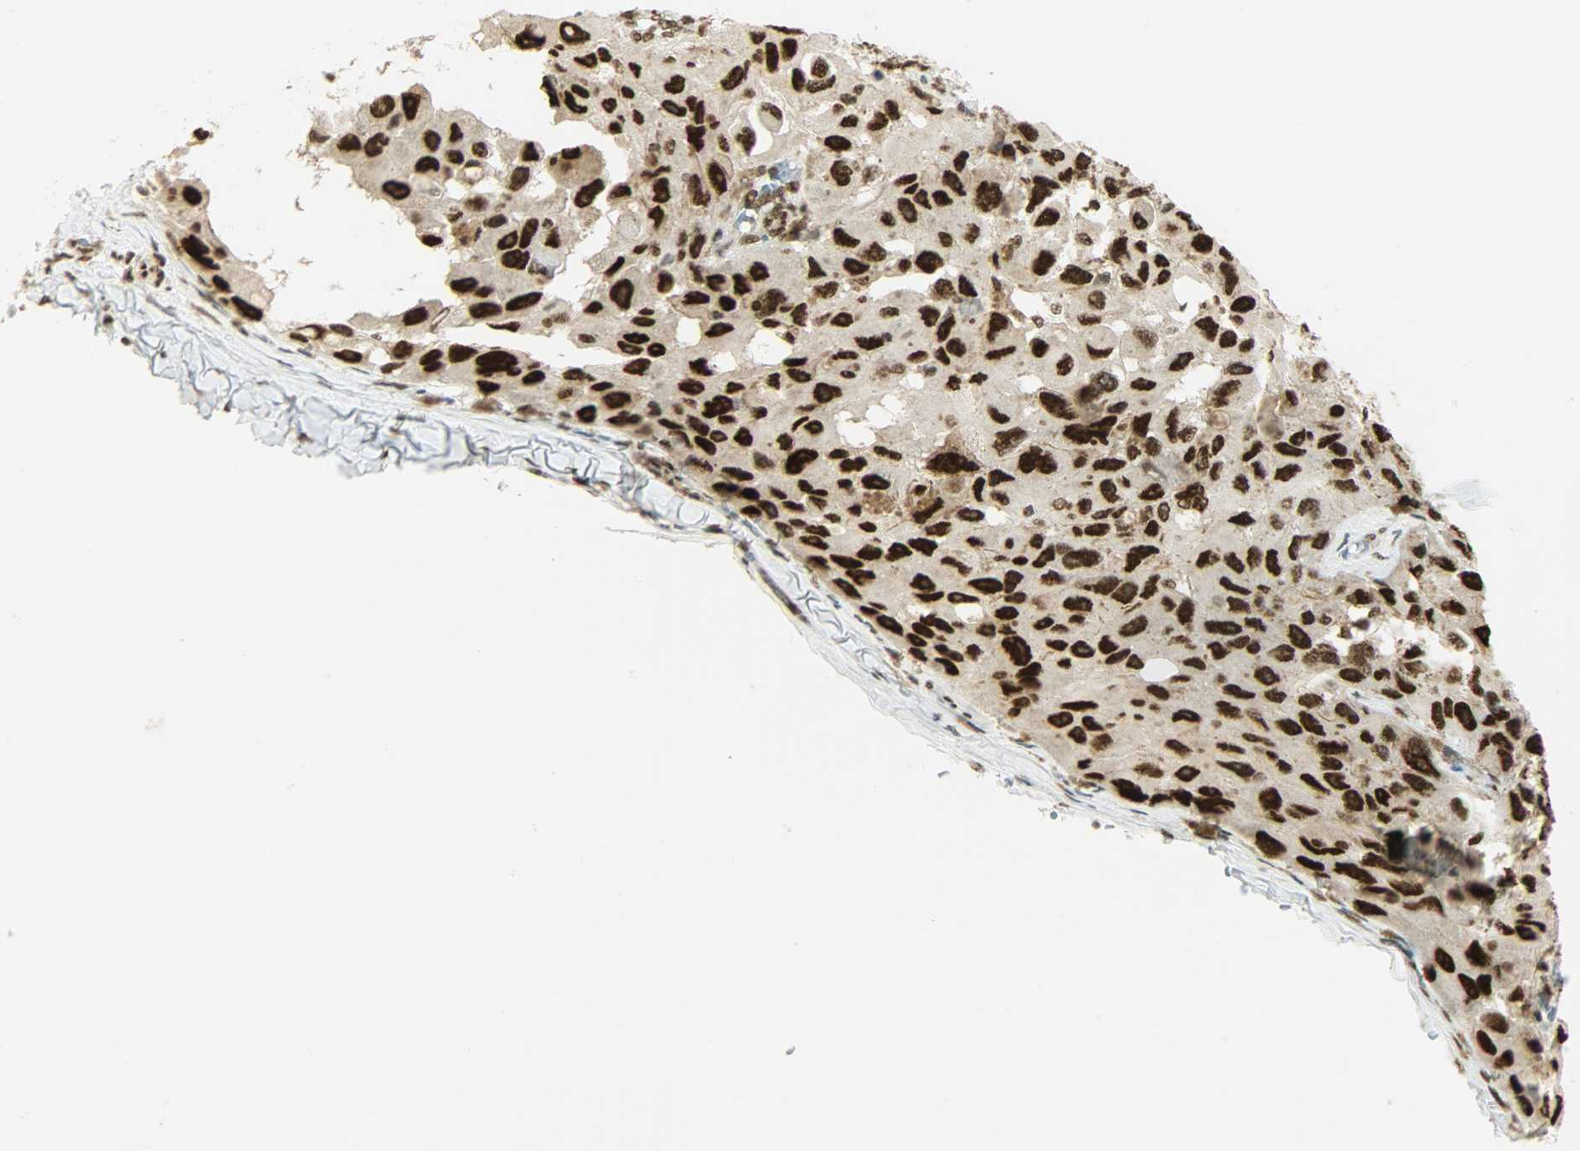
{"staining": {"intensity": "strong", "quantity": ">75%", "location": "nuclear"}, "tissue": "melanoma", "cell_type": "Tumor cells", "image_type": "cancer", "snomed": [{"axis": "morphology", "description": "Malignant melanoma, NOS"}, {"axis": "topography", "description": "Skin"}], "caption": "Protein staining shows strong nuclear expression in approximately >75% of tumor cells in melanoma.", "gene": "MYEF2", "patient": {"sex": "female", "age": 73}}